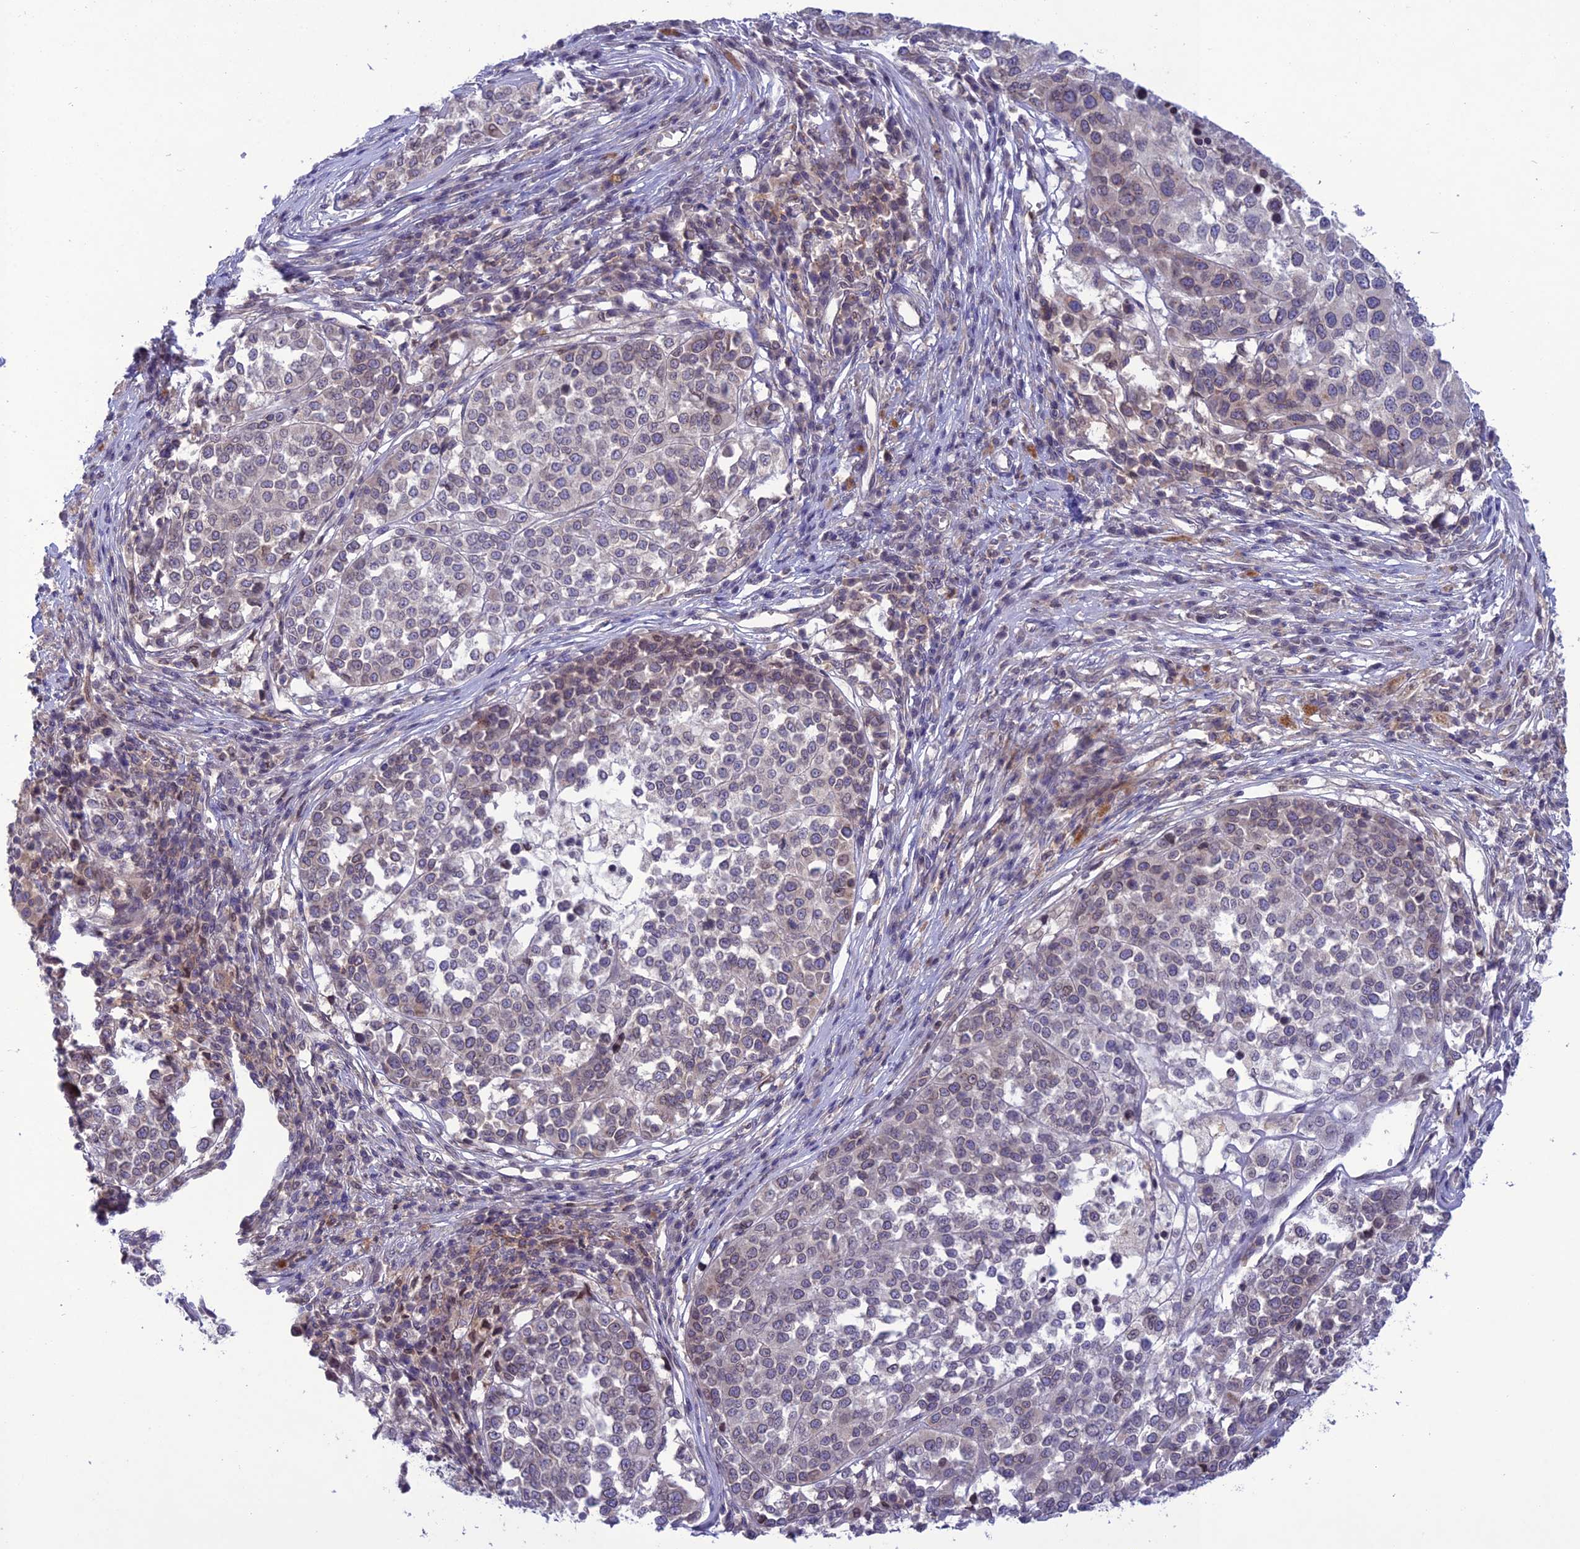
{"staining": {"intensity": "weak", "quantity": "25%-75%", "location": "cytoplasmic/membranous,nuclear"}, "tissue": "melanoma", "cell_type": "Tumor cells", "image_type": "cancer", "snomed": [{"axis": "morphology", "description": "Malignant melanoma, Metastatic site"}, {"axis": "topography", "description": "Lymph node"}], "caption": "This histopathology image shows malignant melanoma (metastatic site) stained with immunohistochemistry to label a protein in brown. The cytoplasmic/membranous and nuclear of tumor cells show weak positivity for the protein. Nuclei are counter-stained blue.", "gene": "WDR46", "patient": {"sex": "male", "age": 44}}